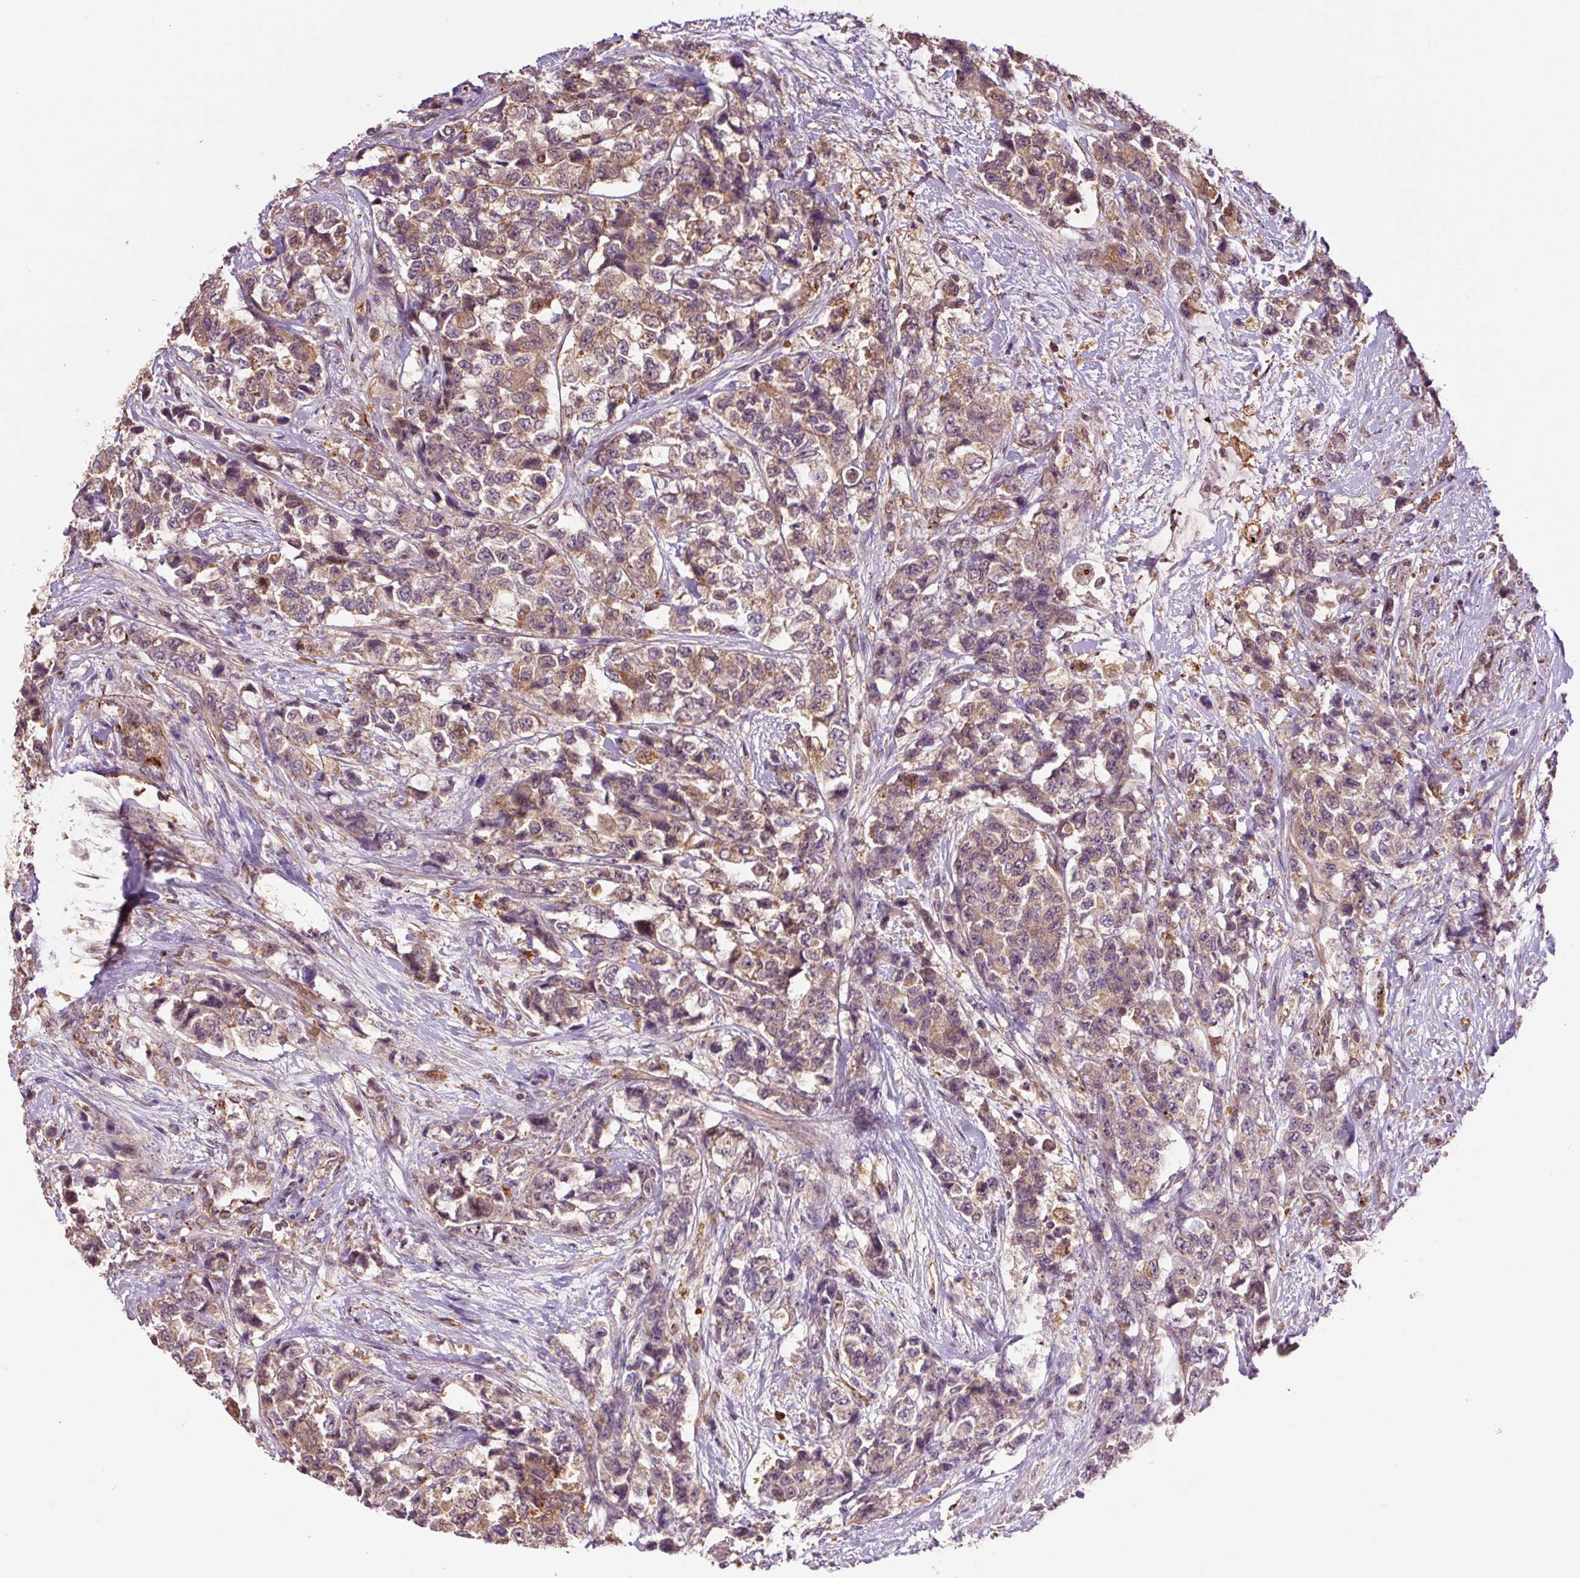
{"staining": {"intensity": "weak", "quantity": ">75%", "location": "cytoplasmic/membranous"}, "tissue": "urothelial cancer", "cell_type": "Tumor cells", "image_type": "cancer", "snomed": [{"axis": "morphology", "description": "Urothelial carcinoma, High grade"}, {"axis": "topography", "description": "Urinary bladder"}], "caption": "High-magnification brightfield microscopy of high-grade urothelial carcinoma stained with DAB (3,3'-diaminobenzidine) (brown) and counterstained with hematoxylin (blue). tumor cells exhibit weak cytoplasmic/membranous expression is appreciated in approximately>75% of cells.", "gene": "PCK2", "patient": {"sex": "female", "age": 78}}